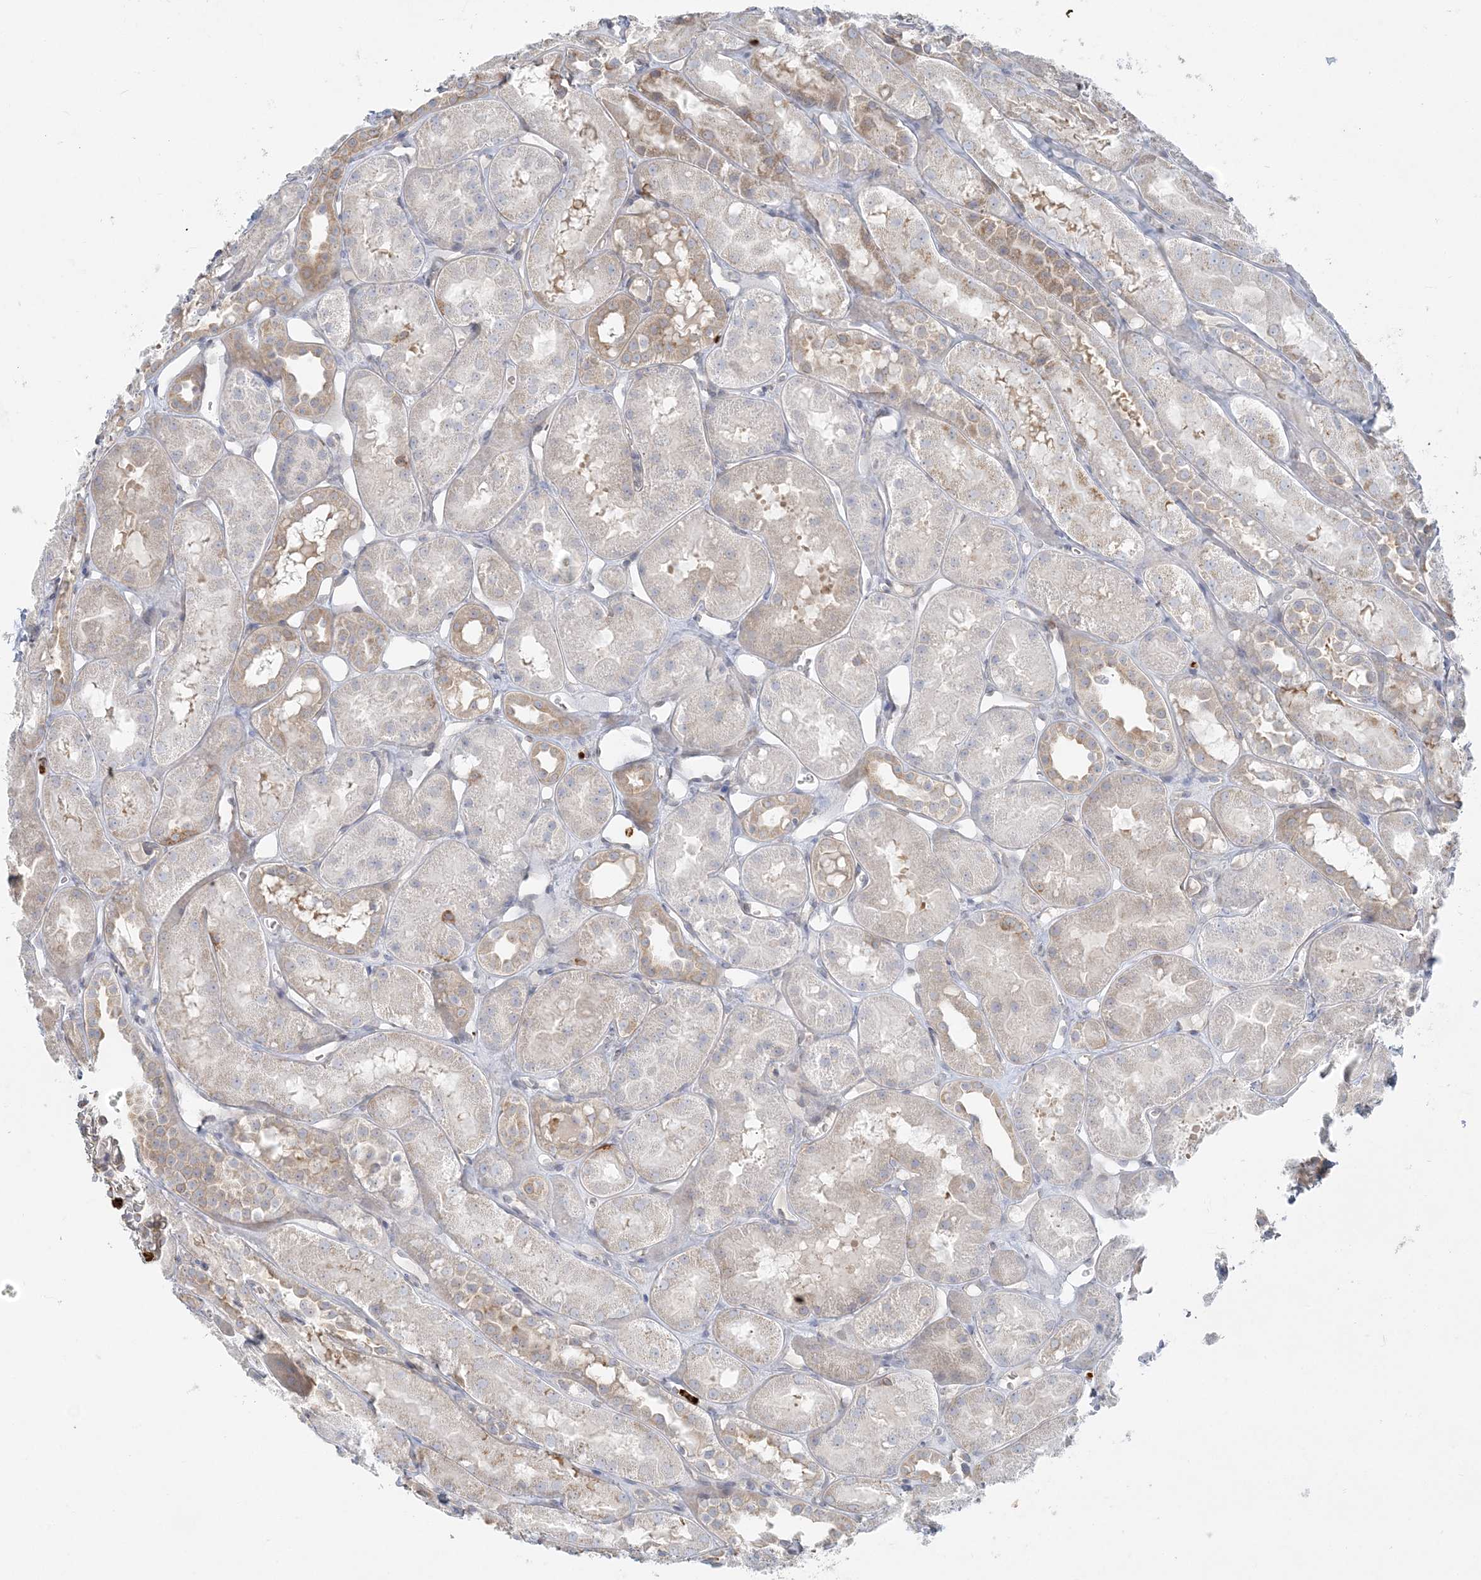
{"staining": {"intensity": "moderate", "quantity": "<25%", "location": "cytoplasmic/membranous"}, "tissue": "kidney", "cell_type": "Cells in glomeruli", "image_type": "normal", "snomed": [{"axis": "morphology", "description": "Normal tissue, NOS"}, {"axis": "topography", "description": "Kidney"}], "caption": "Immunohistochemistry (IHC) staining of unremarkable kidney, which demonstrates low levels of moderate cytoplasmic/membranous expression in approximately <25% of cells in glomeruli indicating moderate cytoplasmic/membranous protein staining. The staining was performed using DAB (3,3'-diaminobenzidine) (brown) for protein detection and nuclei were counterstained in hematoxylin (blue).", "gene": "CCNJ", "patient": {"sex": "male", "age": 16}}